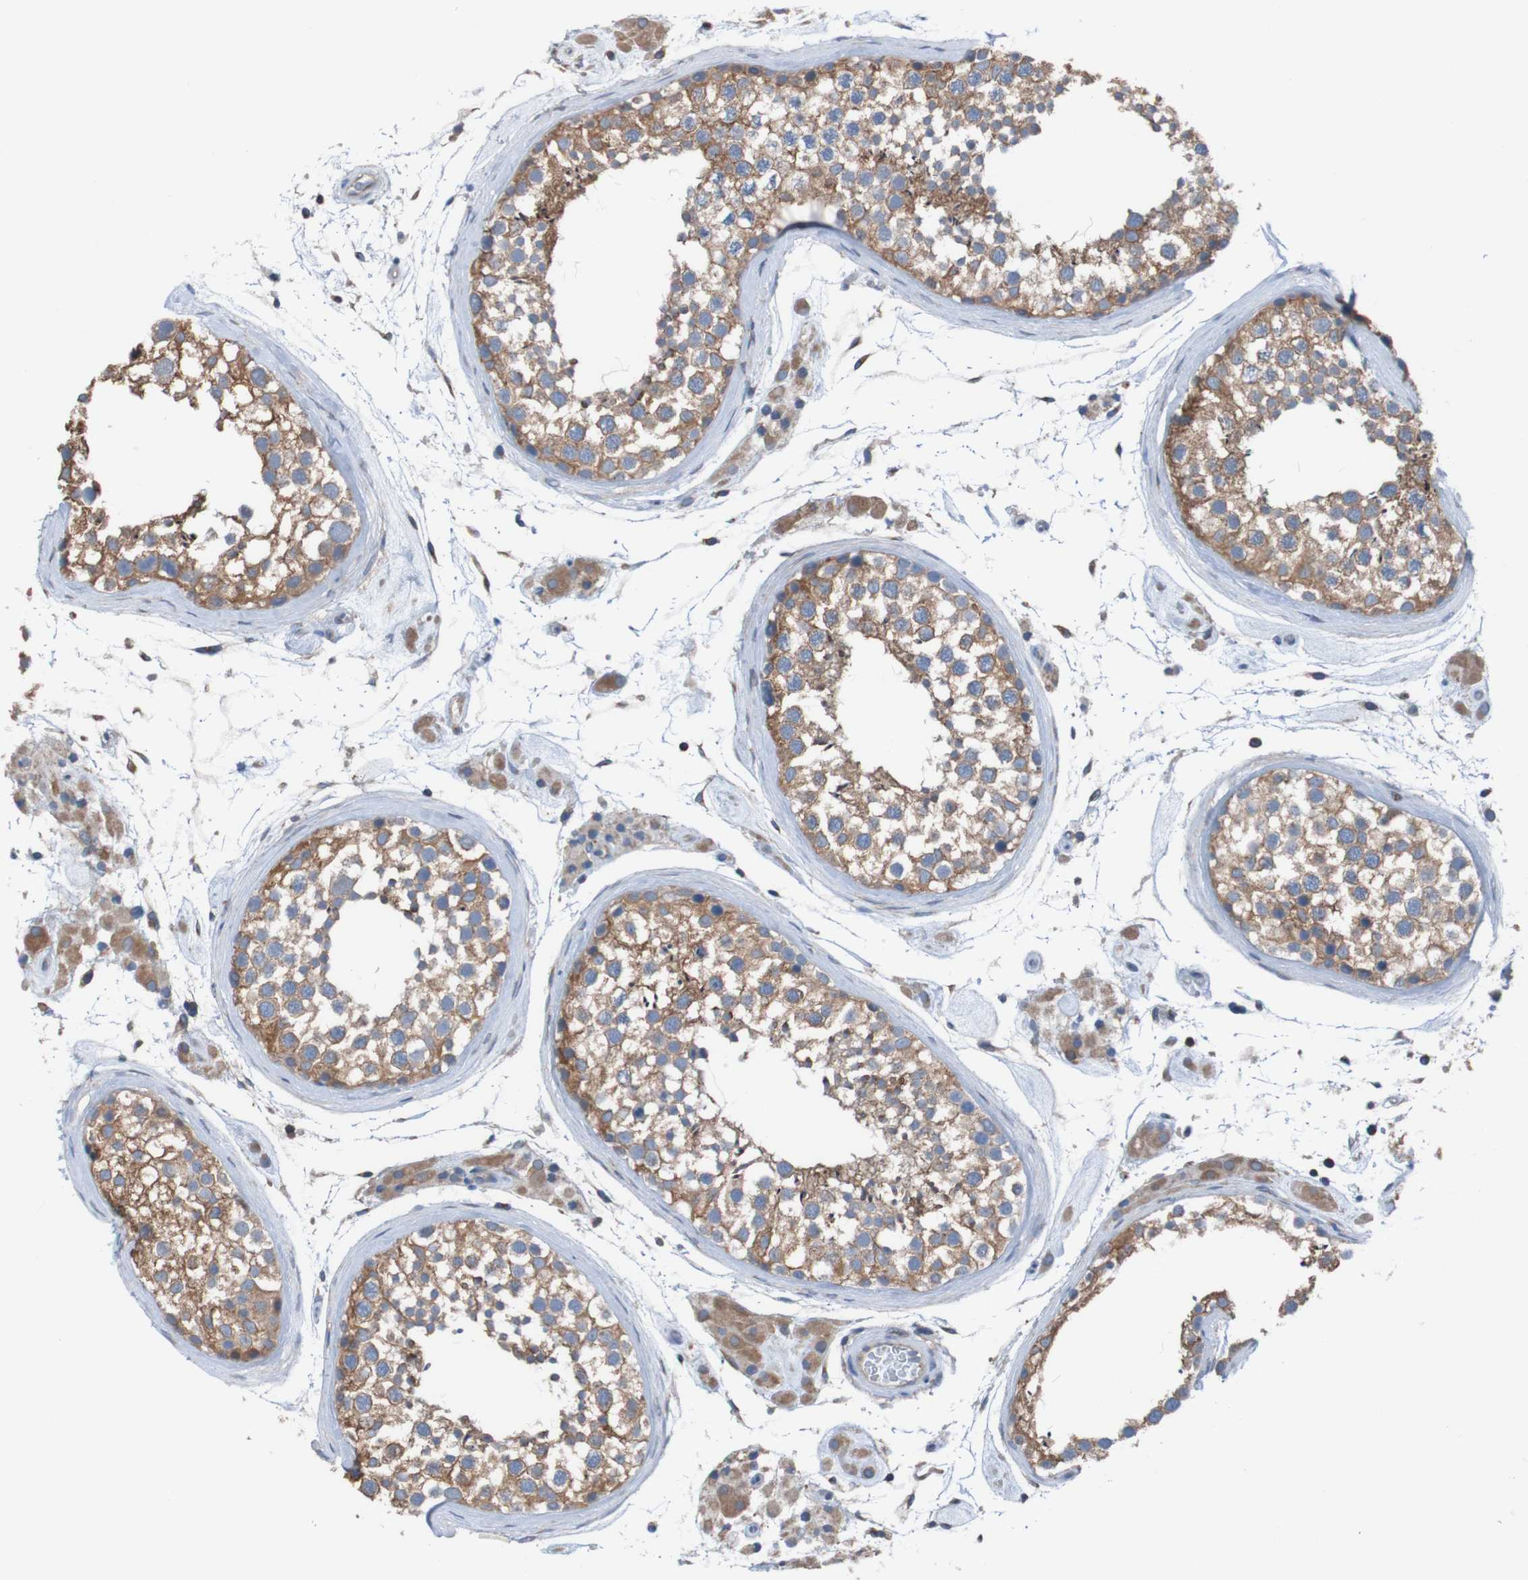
{"staining": {"intensity": "moderate", "quantity": ">75%", "location": "cytoplasmic/membranous"}, "tissue": "testis", "cell_type": "Cells in seminiferous ducts", "image_type": "normal", "snomed": [{"axis": "morphology", "description": "Normal tissue, NOS"}, {"axis": "topography", "description": "Testis"}], "caption": "Immunohistochemical staining of normal testis shows moderate cytoplasmic/membranous protein staining in approximately >75% of cells in seminiferous ducts.", "gene": "MINAR1", "patient": {"sex": "male", "age": 46}}